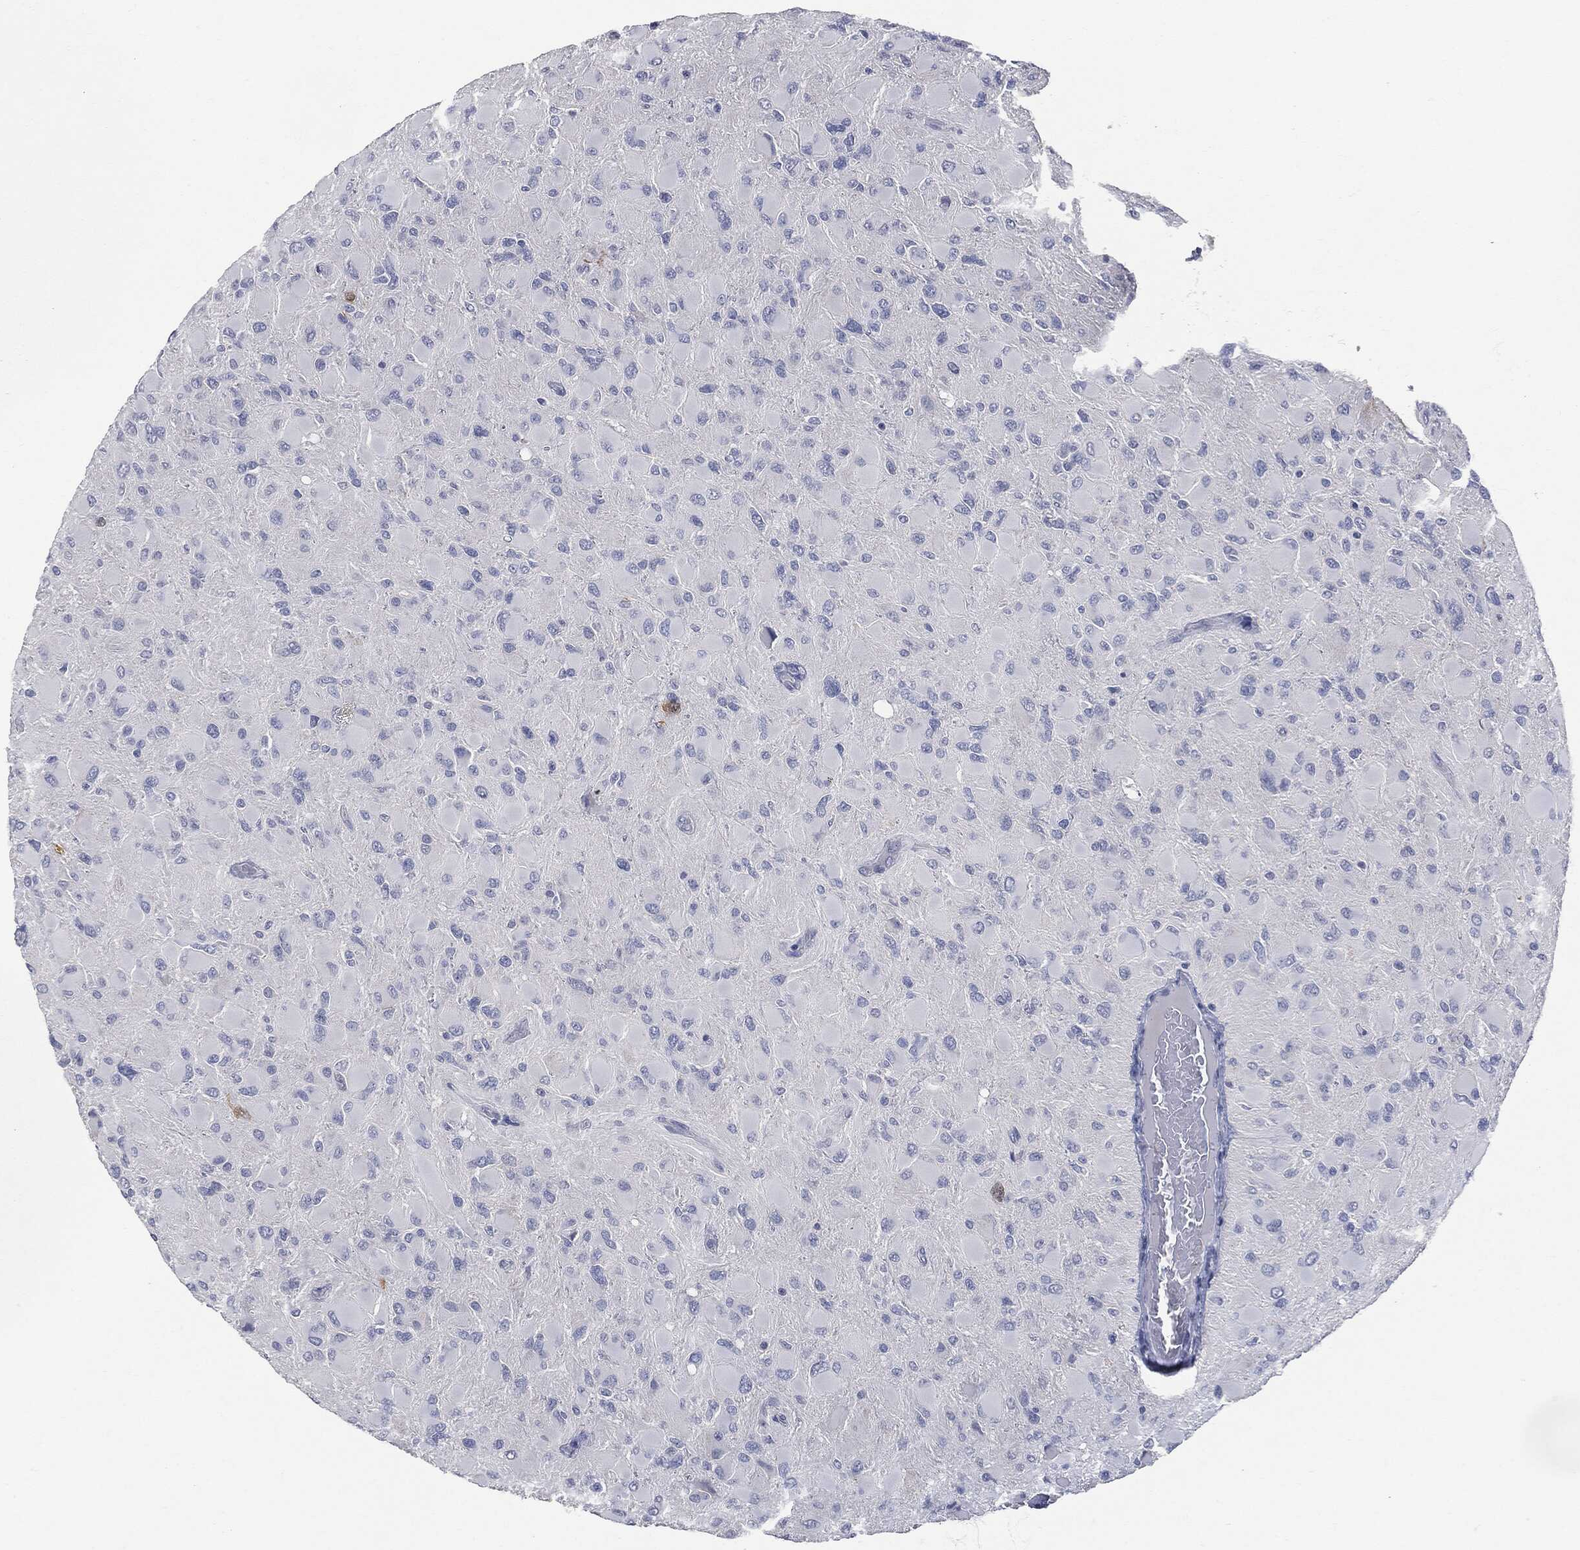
{"staining": {"intensity": "negative", "quantity": "none", "location": "none"}, "tissue": "glioma", "cell_type": "Tumor cells", "image_type": "cancer", "snomed": [{"axis": "morphology", "description": "Glioma, malignant, High grade"}, {"axis": "topography", "description": "Cerebral cortex"}], "caption": "Immunohistochemistry (IHC) photomicrograph of neoplastic tissue: human high-grade glioma (malignant) stained with DAB (3,3'-diaminobenzidine) reveals no significant protein positivity in tumor cells. (Stains: DAB (3,3'-diaminobenzidine) IHC with hematoxylin counter stain, Microscopy: brightfield microscopy at high magnification).", "gene": "UBE2C", "patient": {"sex": "female", "age": 36}}